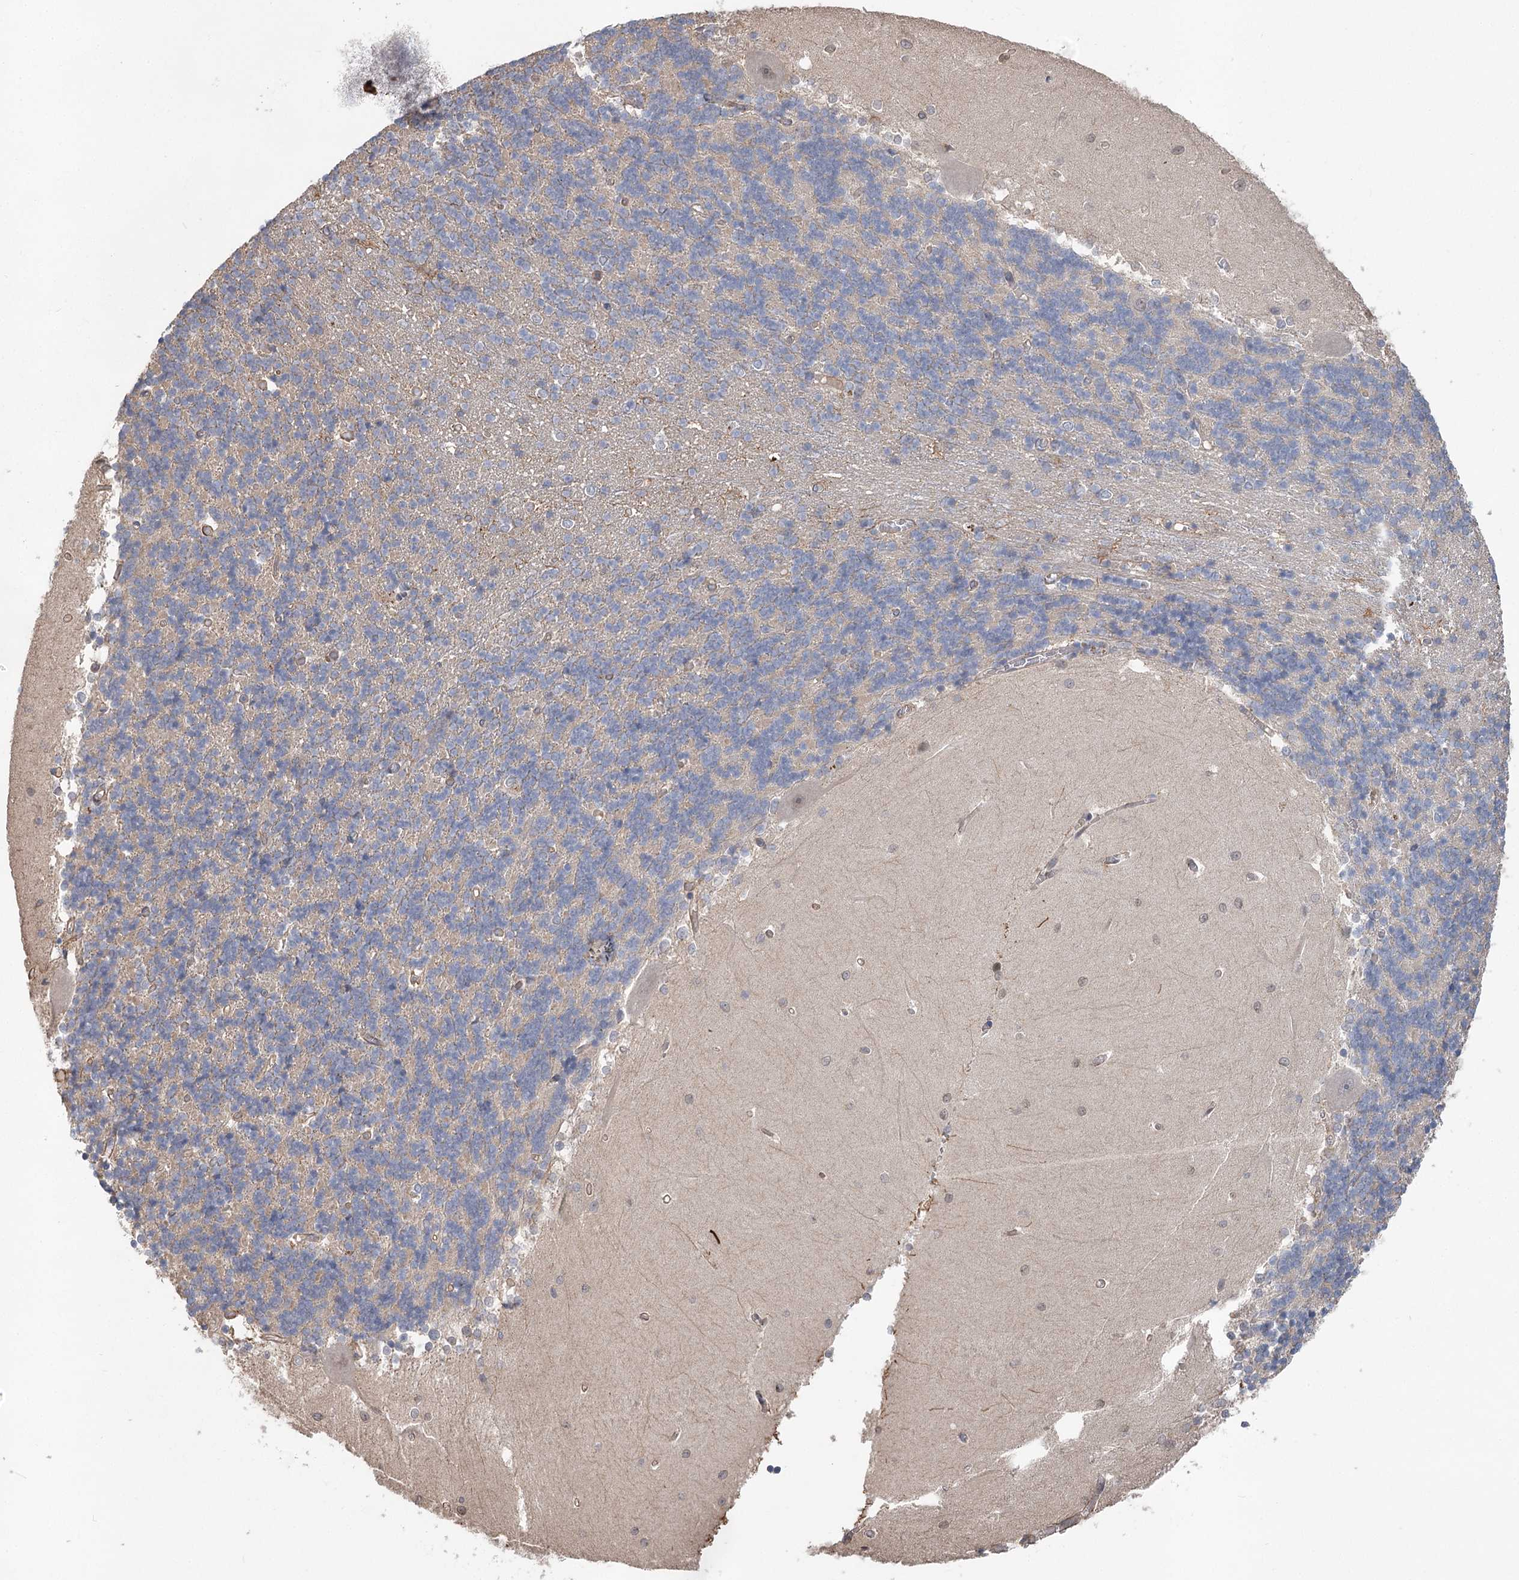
{"staining": {"intensity": "negative", "quantity": "none", "location": "none"}, "tissue": "cerebellum", "cell_type": "Cells in granular layer", "image_type": "normal", "snomed": [{"axis": "morphology", "description": "Normal tissue, NOS"}, {"axis": "topography", "description": "Cerebellum"}], "caption": "High power microscopy image of an IHC image of unremarkable cerebellum, revealing no significant expression in cells in granular layer.", "gene": "RWDD4", "patient": {"sex": "male", "age": 37}}